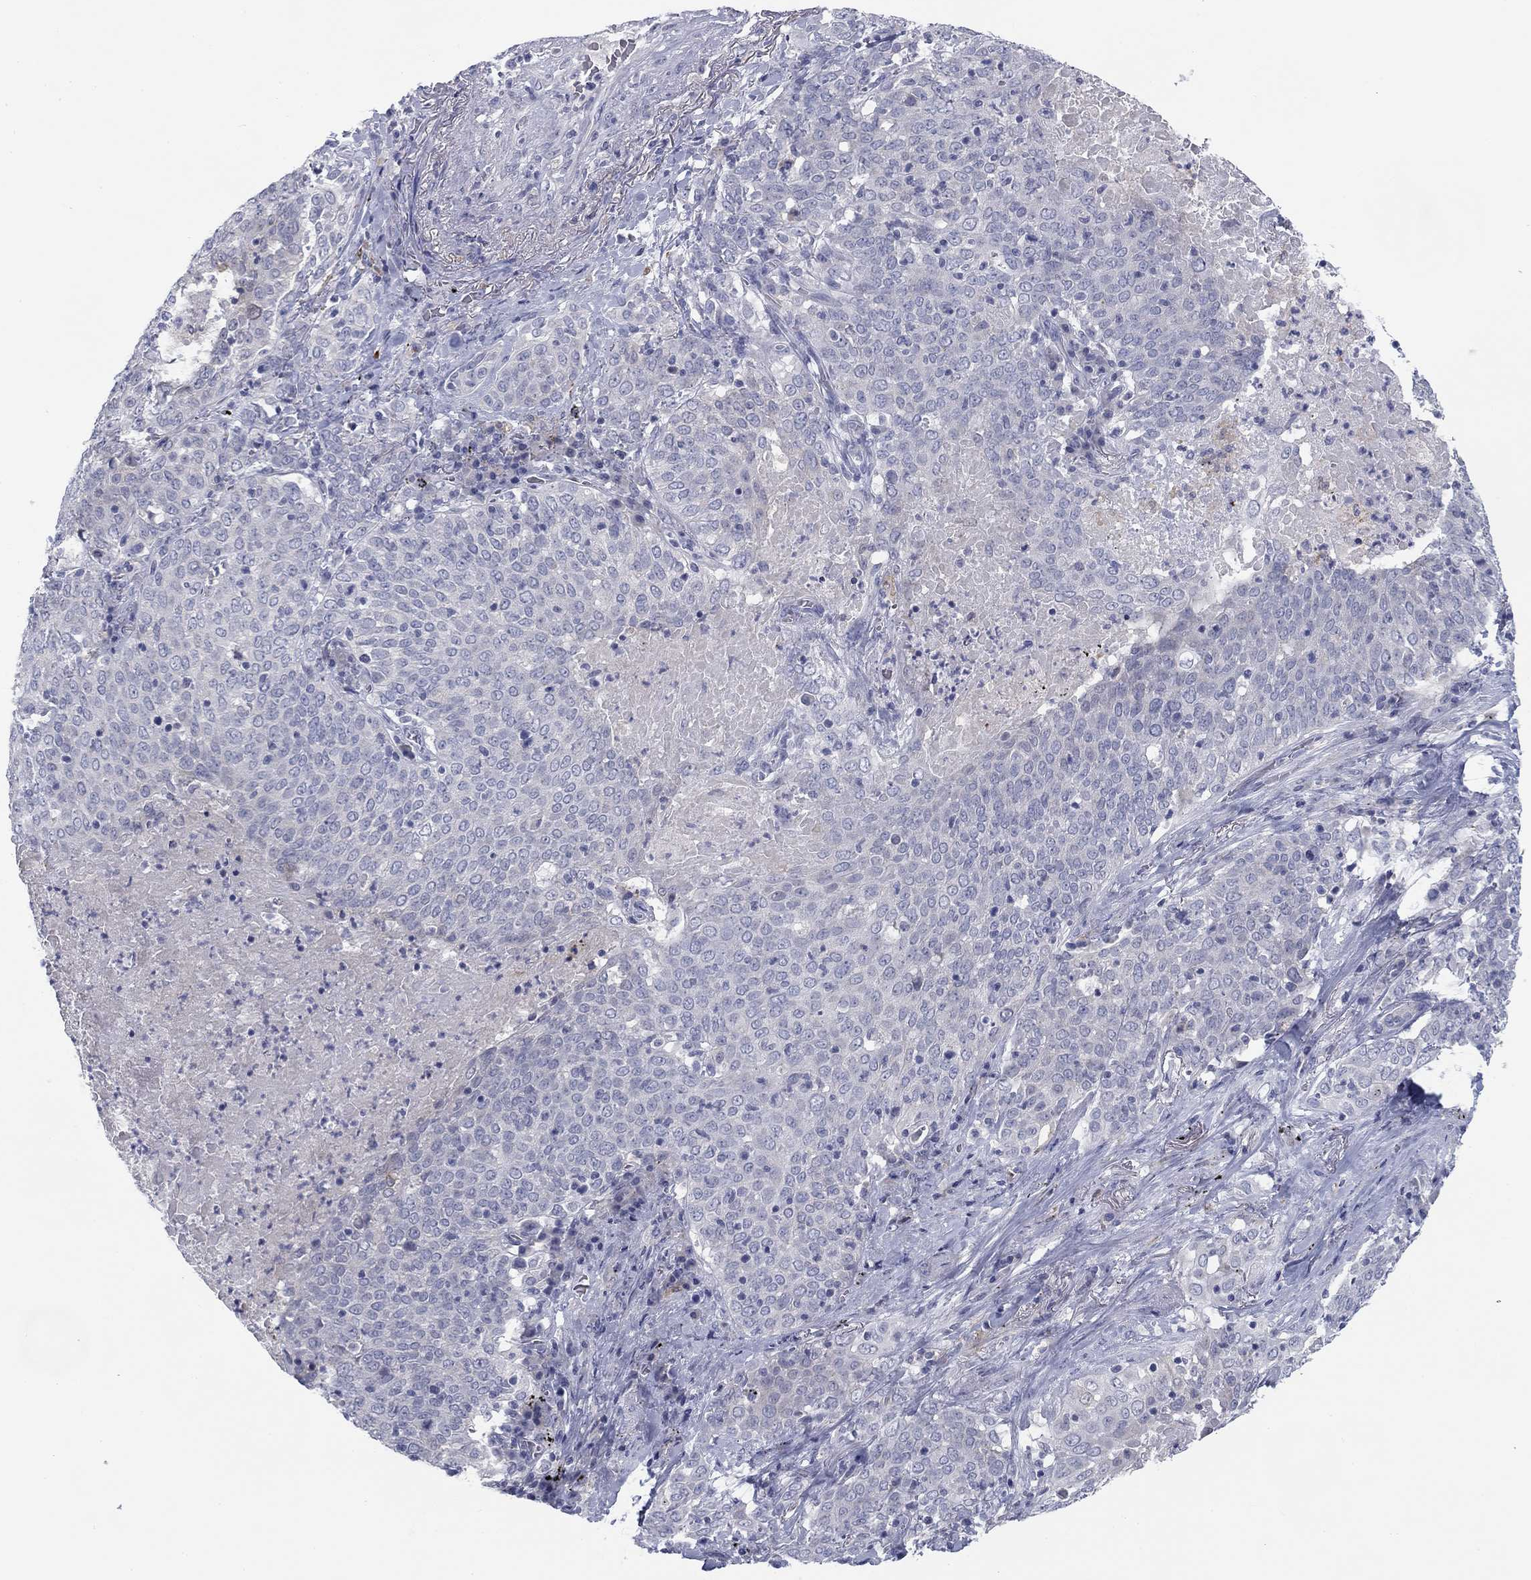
{"staining": {"intensity": "negative", "quantity": "none", "location": "none"}, "tissue": "lung cancer", "cell_type": "Tumor cells", "image_type": "cancer", "snomed": [{"axis": "morphology", "description": "Squamous cell carcinoma, NOS"}, {"axis": "topography", "description": "Lung"}], "caption": "Image shows no significant protein staining in tumor cells of lung squamous cell carcinoma. Nuclei are stained in blue.", "gene": "CALB1", "patient": {"sex": "male", "age": 82}}